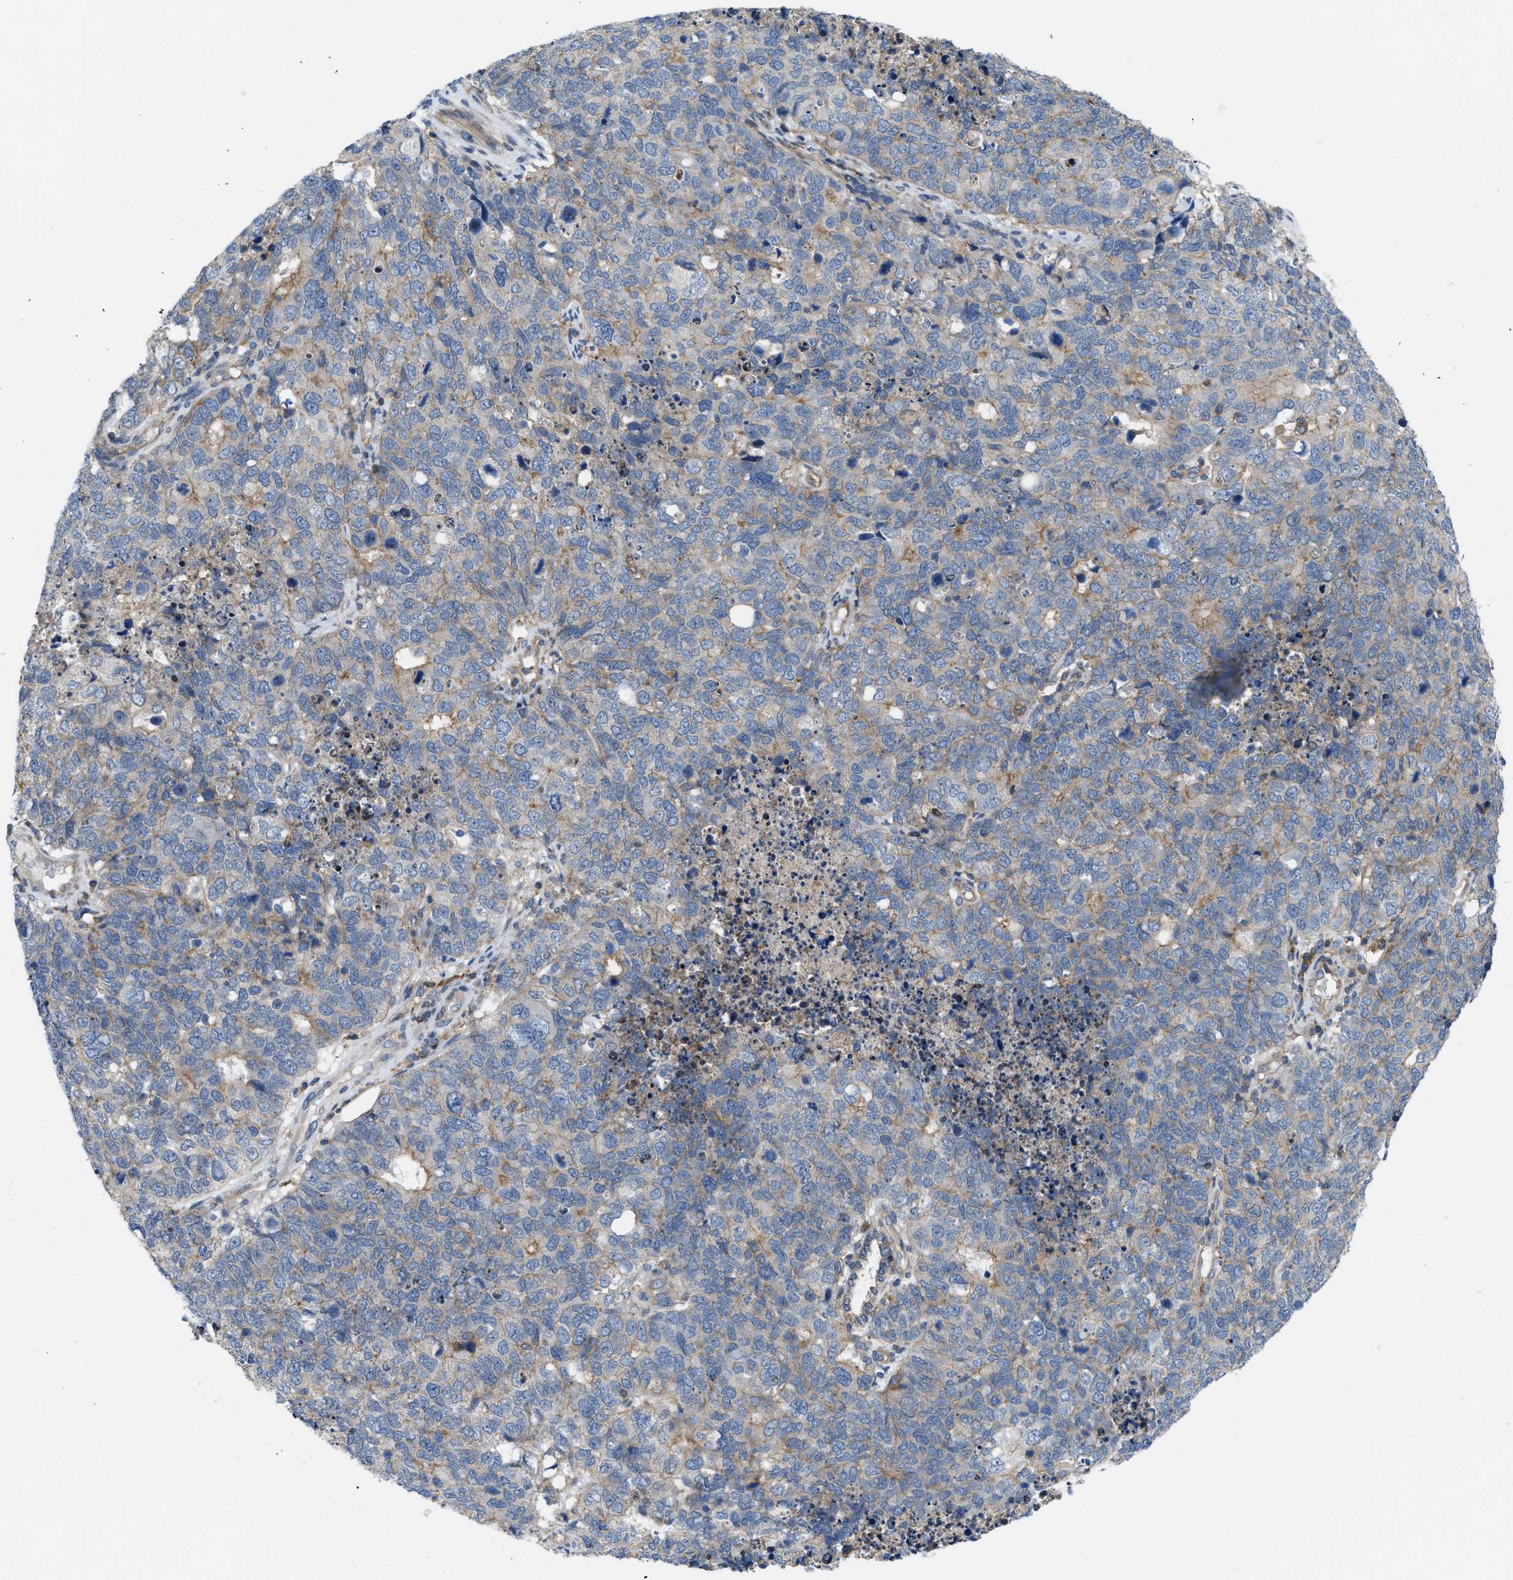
{"staining": {"intensity": "moderate", "quantity": "<25%", "location": "cytoplasmic/membranous"}, "tissue": "cervical cancer", "cell_type": "Tumor cells", "image_type": "cancer", "snomed": [{"axis": "morphology", "description": "Squamous cell carcinoma, NOS"}, {"axis": "topography", "description": "Cervix"}], "caption": "Immunohistochemistry (DAB (3,3'-diaminobenzidine)) staining of cervical squamous cell carcinoma displays moderate cytoplasmic/membranous protein staining in approximately <25% of tumor cells.", "gene": "MYO18A", "patient": {"sex": "female", "age": 63}}